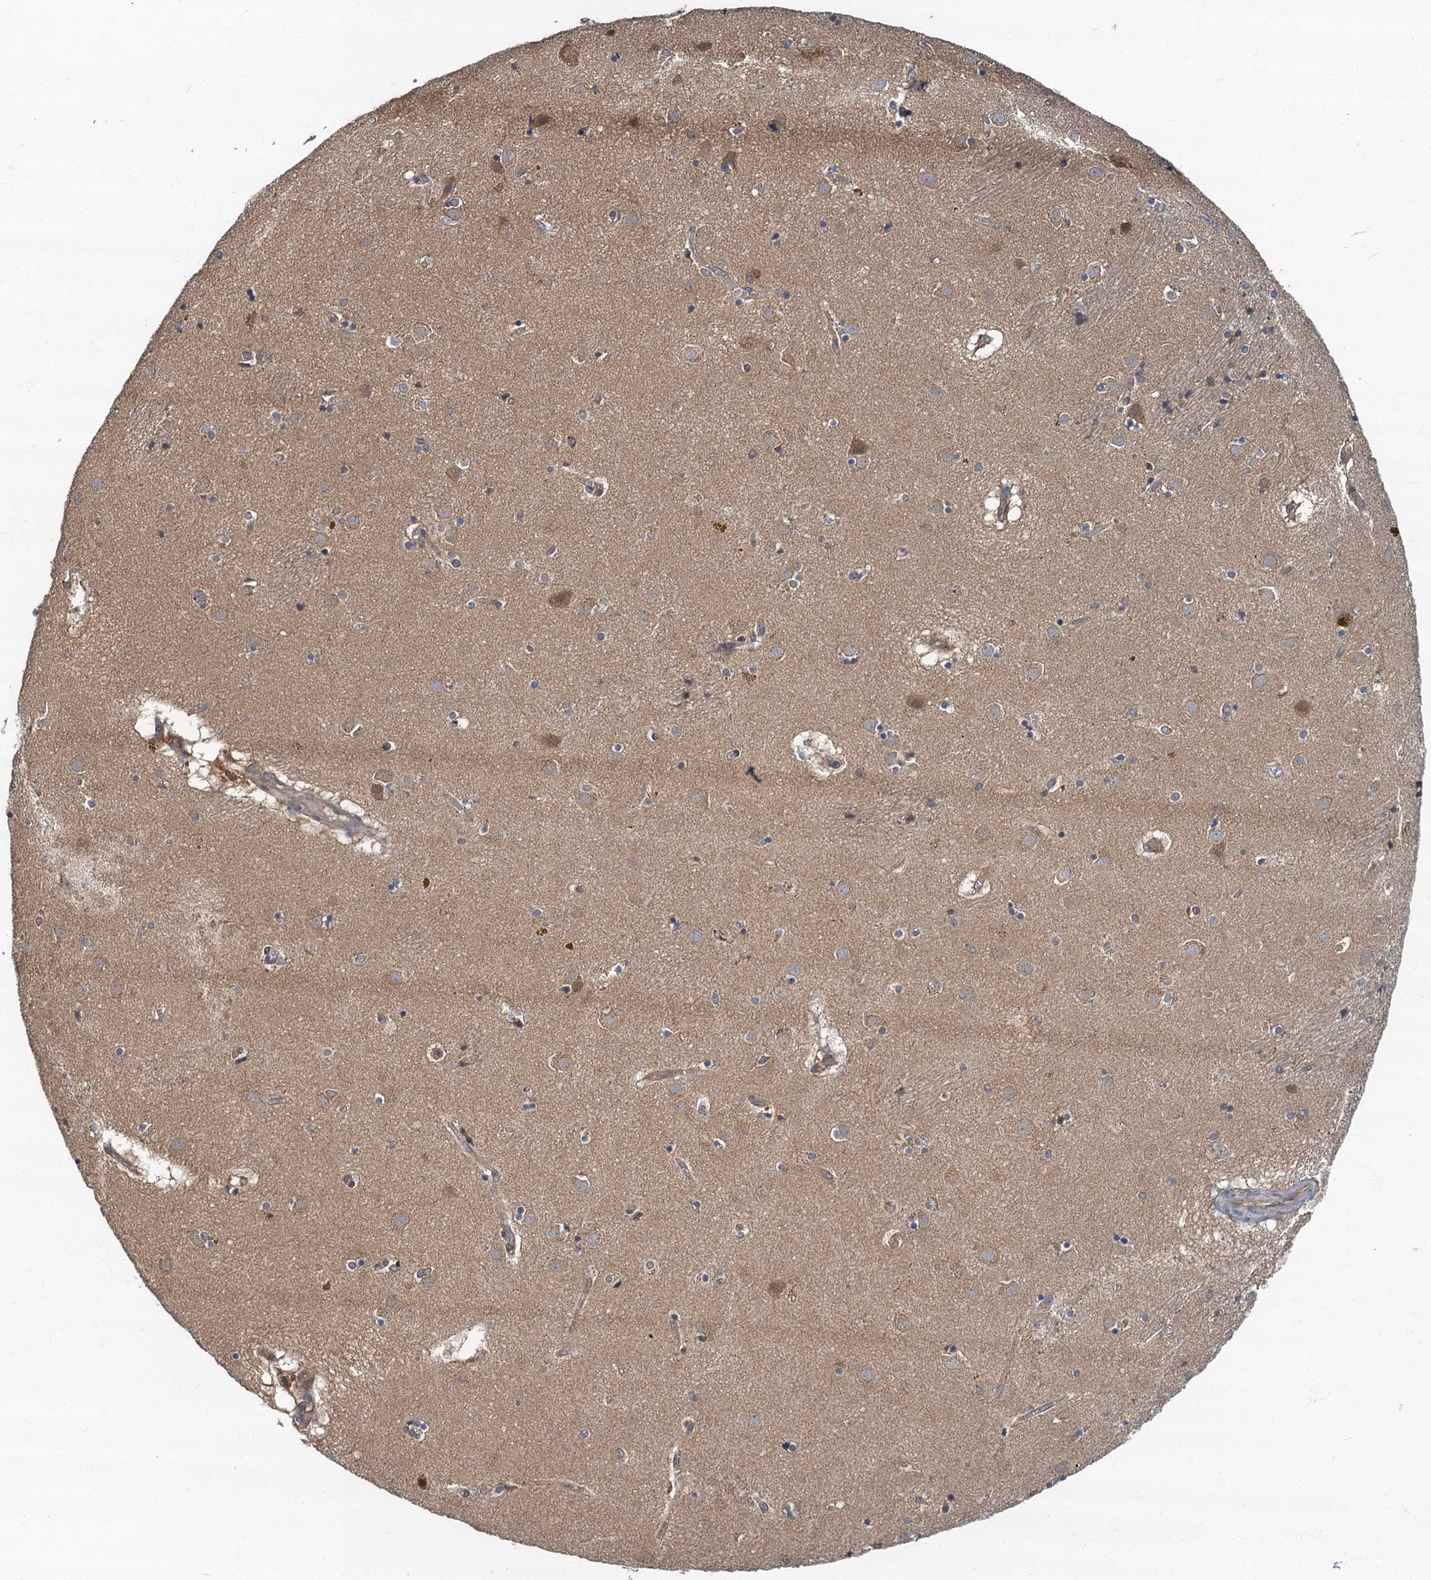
{"staining": {"intensity": "weak", "quantity": "<25%", "location": "cytoplasmic/membranous"}, "tissue": "caudate", "cell_type": "Glial cells", "image_type": "normal", "snomed": [{"axis": "morphology", "description": "Normal tissue, NOS"}, {"axis": "topography", "description": "Lateral ventricle wall"}], "caption": "Histopathology image shows no protein positivity in glial cells of normal caudate.", "gene": "TBCK", "patient": {"sex": "male", "age": 70}}